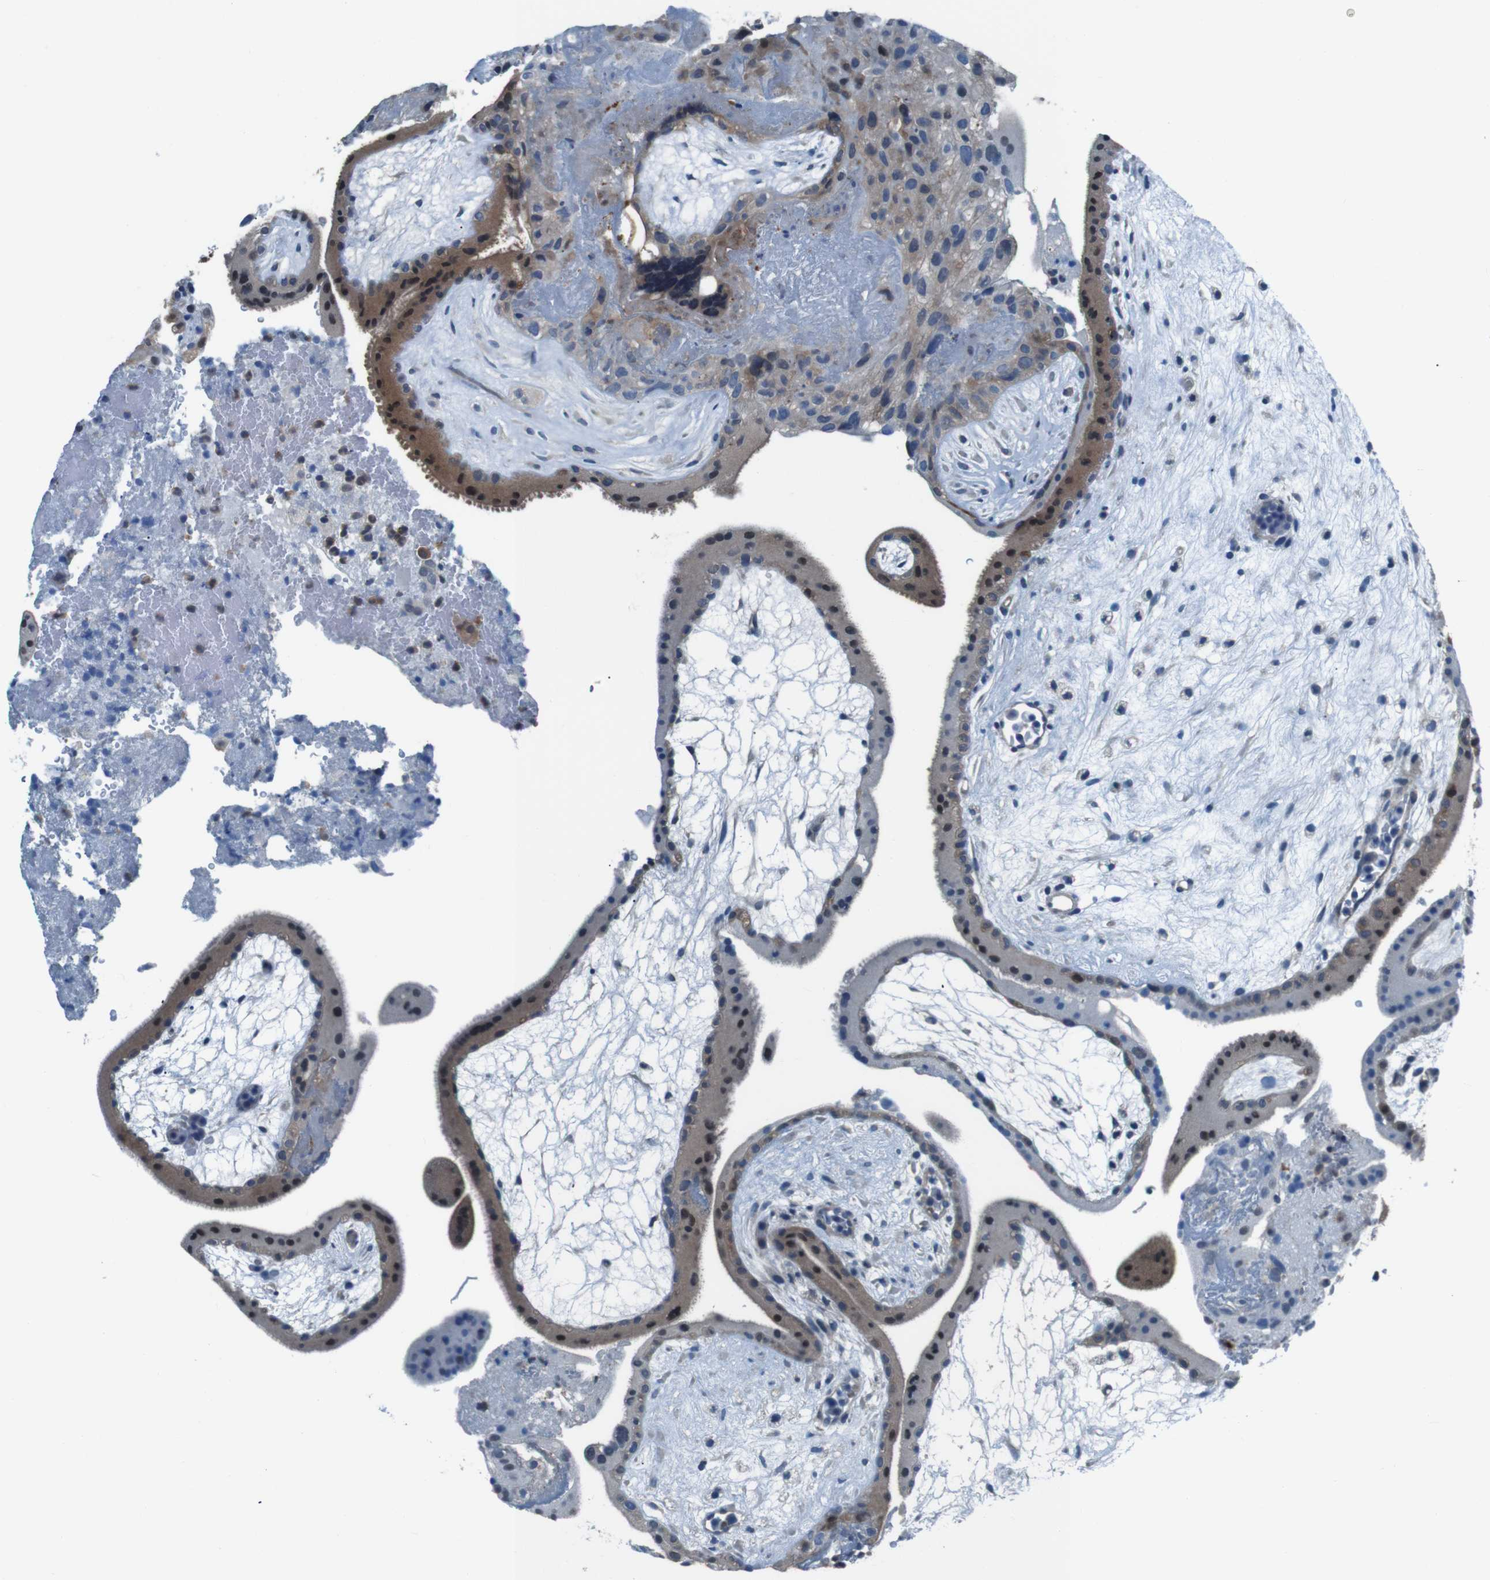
{"staining": {"intensity": "moderate", "quantity": ">75%", "location": "cytoplasmic/membranous,nuclear"}, "tissue": "placenta", "cell_type": "Trophoblastic cells", "image_type": "normal", "snomed": [{"axis": "morphology", "description": "Normal tissue, NOS"}, {"axis": "topography", "description": "Placenta"}], "caption": "Immunohistochemical staining of benign placenta demonstrates moderate cytoplasmic/membranous,nuclear protein expression in approximately >75% of trophoblastic cells.", "gene": "NANOS2", "patient": {"sex": "female", "age": 19}}